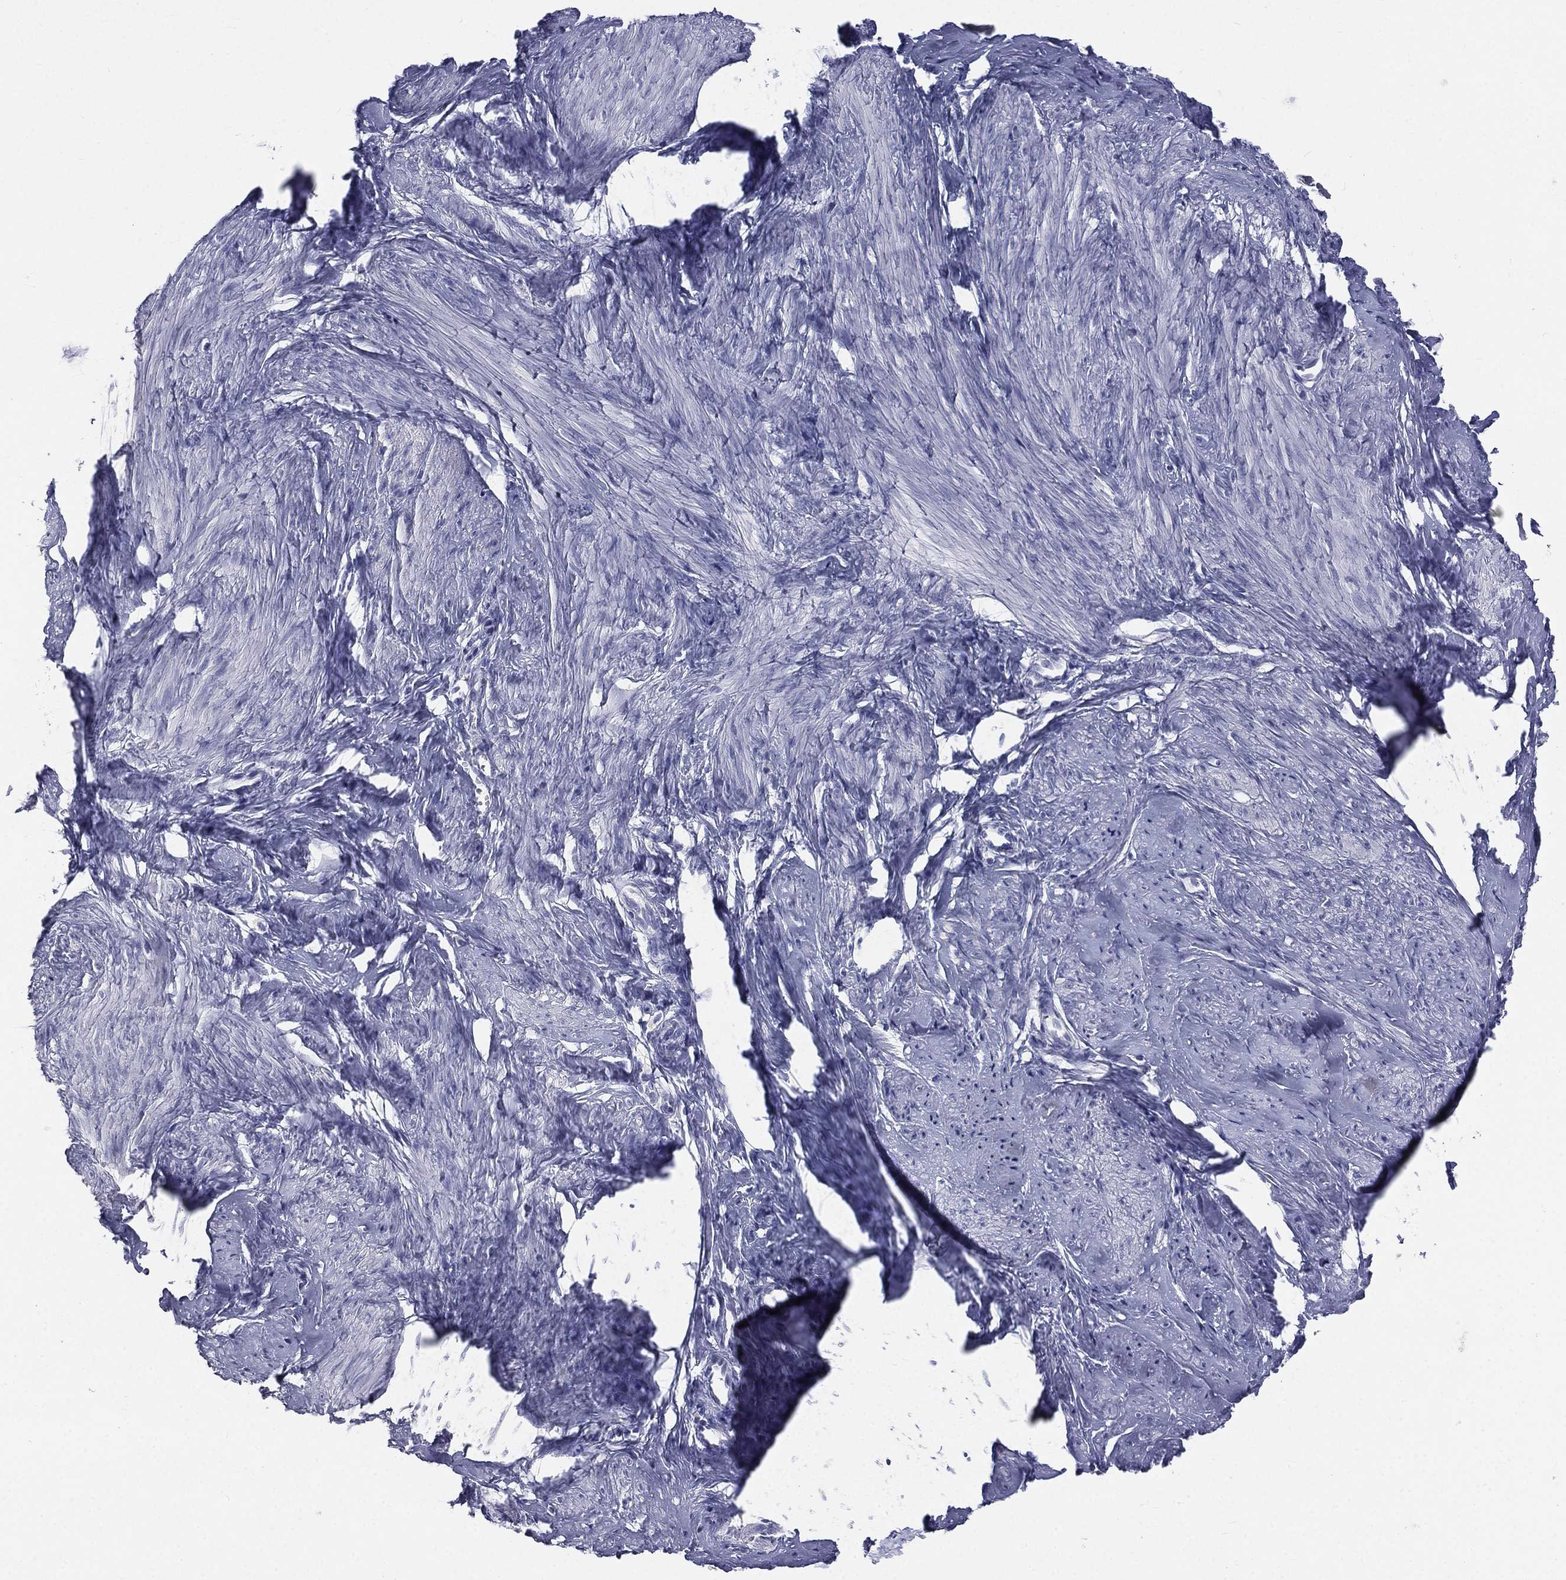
{"staining": {"intensity": "negative", "quantity": "none", "location": "none"}, "tissue": "smooth muscle", "cell_type": "Smooth muscle cells", "image_type": "normal", "snomed": [{"axis": "morphology", "description": "Normal tissue, NOS"}, {"axis": "topography", "description": "Smooth muscle"}], "caption": "Smooth muscle cells show no significant protein staining in unremarkable smooth muscle. (Brightfield microscopy of DAB (3,3'-diaminobenzidine) IHC at high magnification).", "gene": "MUC13", "patient": {"sex": "female", "age": 48}}